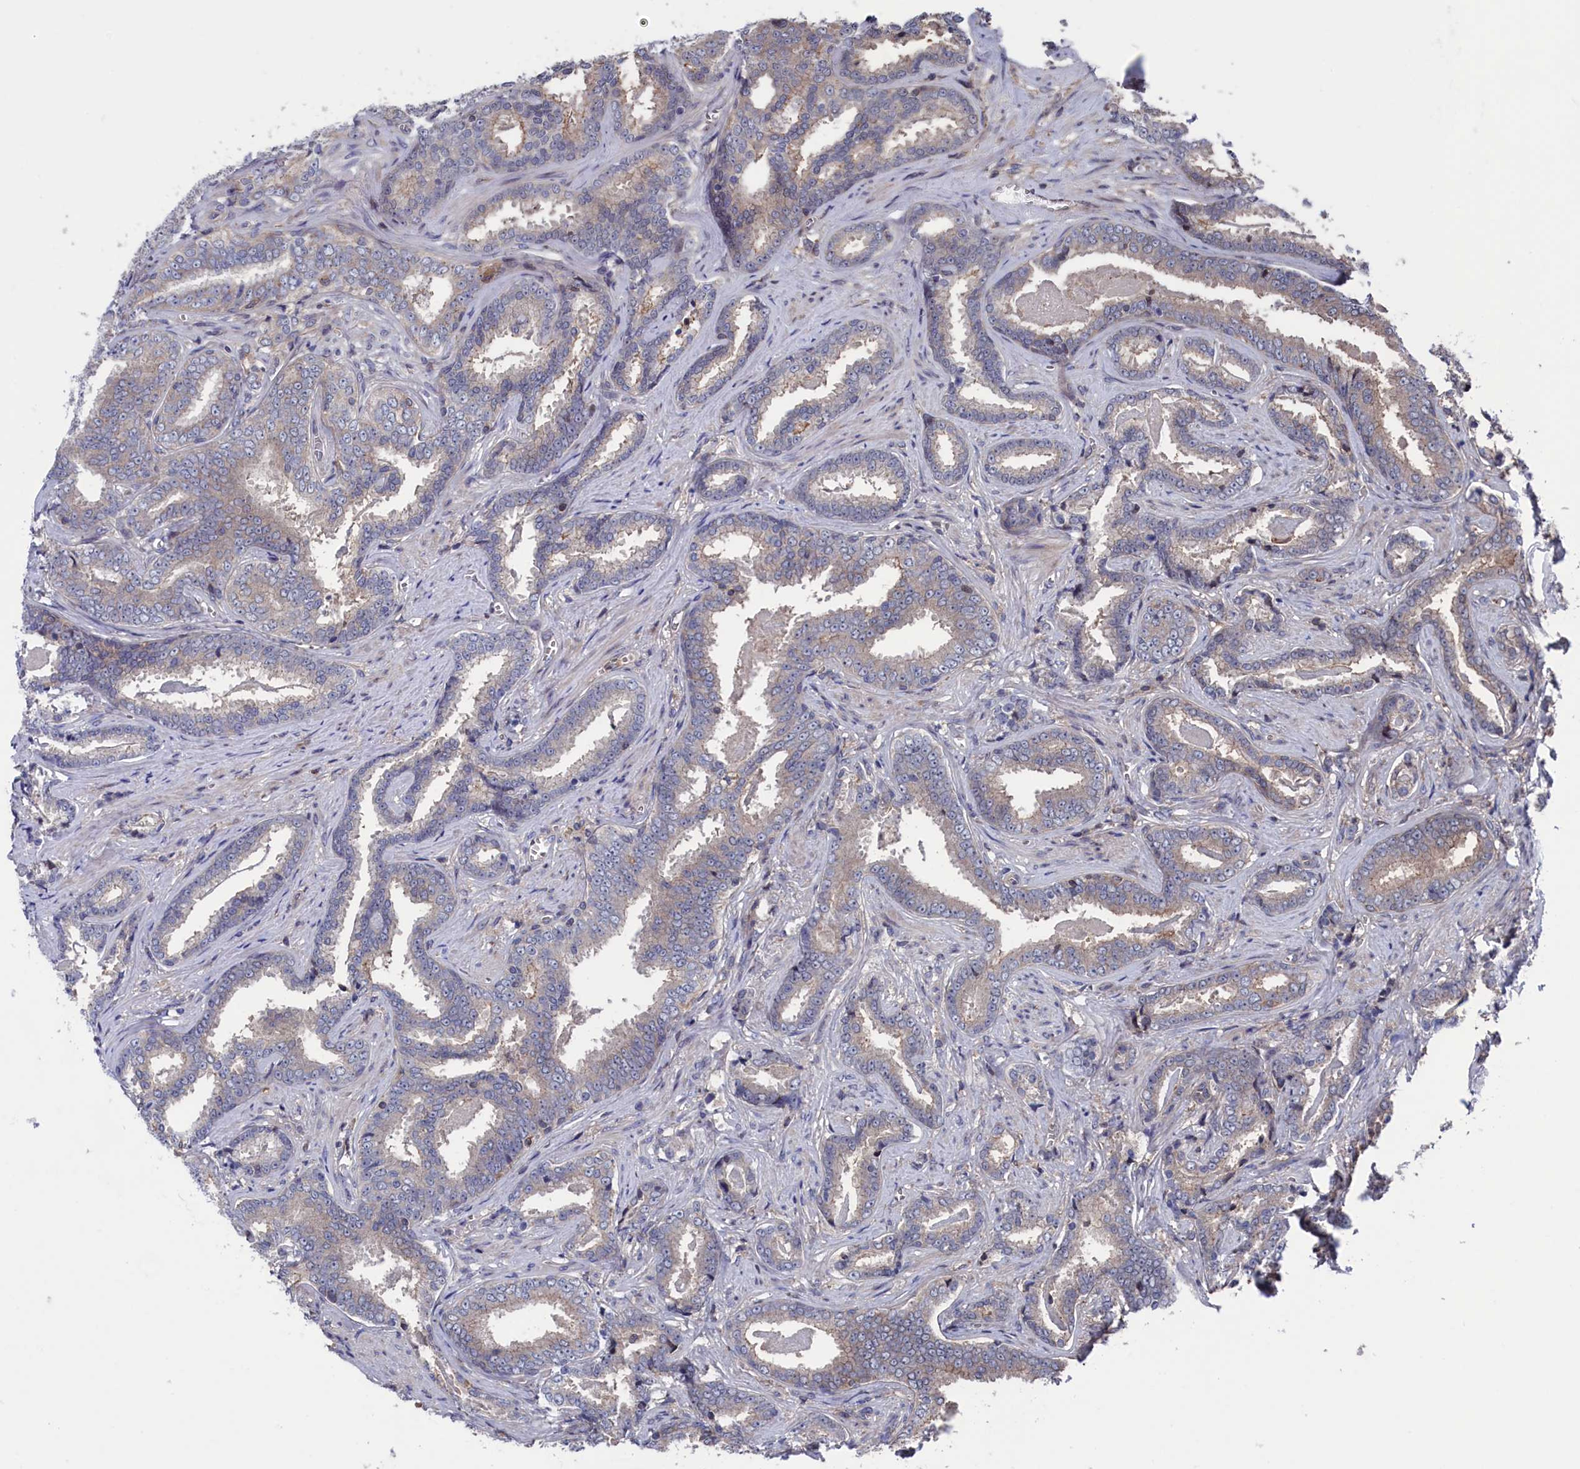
{"staining": {"intensity": "weak", "quantity": "<25%", "location": "cytoplasmic/membranous"}, "tissue": "prostate cancer", "cell_type": "Tumor cells", "image_type": "cancer", "snomed": [{"axis": "morphology", "description": "Adenocarcinoma, High grade"}, {"axis": "topography", "description": "Prostate"}], "caption": "IHC of adenocarcinoma (high-grade) (prostate) reveals no expression in tumor cells. (Stains: DAB (3,3'-diaminobenzidine) immunohistochemistry with hematoxylin counter stain, Microscopy: brightfield microscopy at high magnification).", "gene": "SPATA13", "patient": {"sex": "male", "age": 67}}